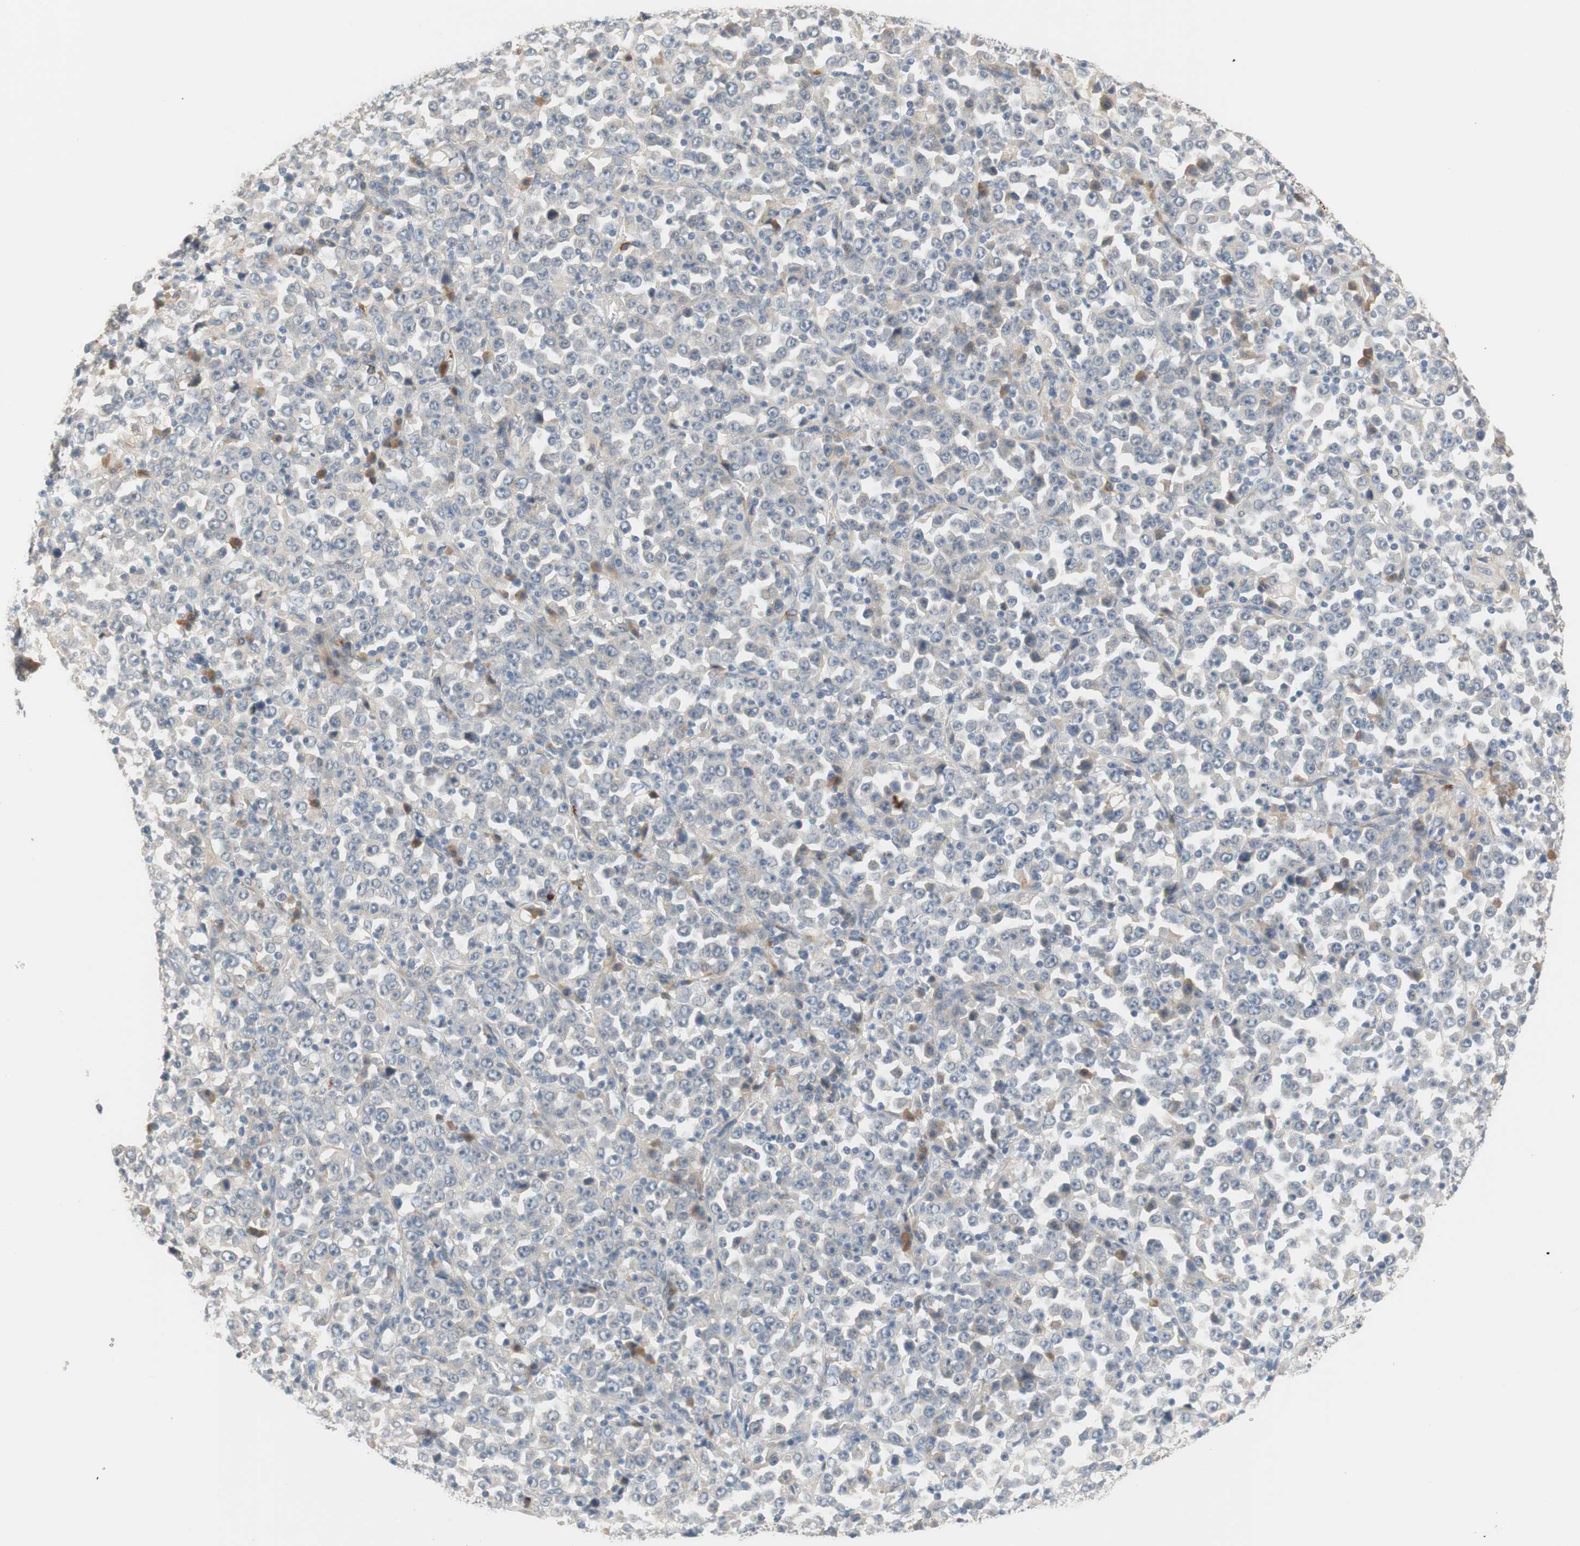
{"staining": {"intensity": "negative", "quantity": "none", "location": "none"}, "tissue": "stomach cancer", "cell_type": "Tumor cells", "image_type": "cancer", "snomed": [{"axis": "morphology", "description": "Normal tissue, NOS"}, {"axis": "morphology", "description": "Adenocarcinoma, NOS"}, {"axis": "topography", "description": "Stomach, upper"}, {"axis": "topography", "description": "Stomach"}], "caption": "Adenocarcinoma (stomach) stained for a protein using immunohistochemistry shows no expression tumor cells.", "gene": "COL12A1", "patient": {"sex": "male", "age": 59}}